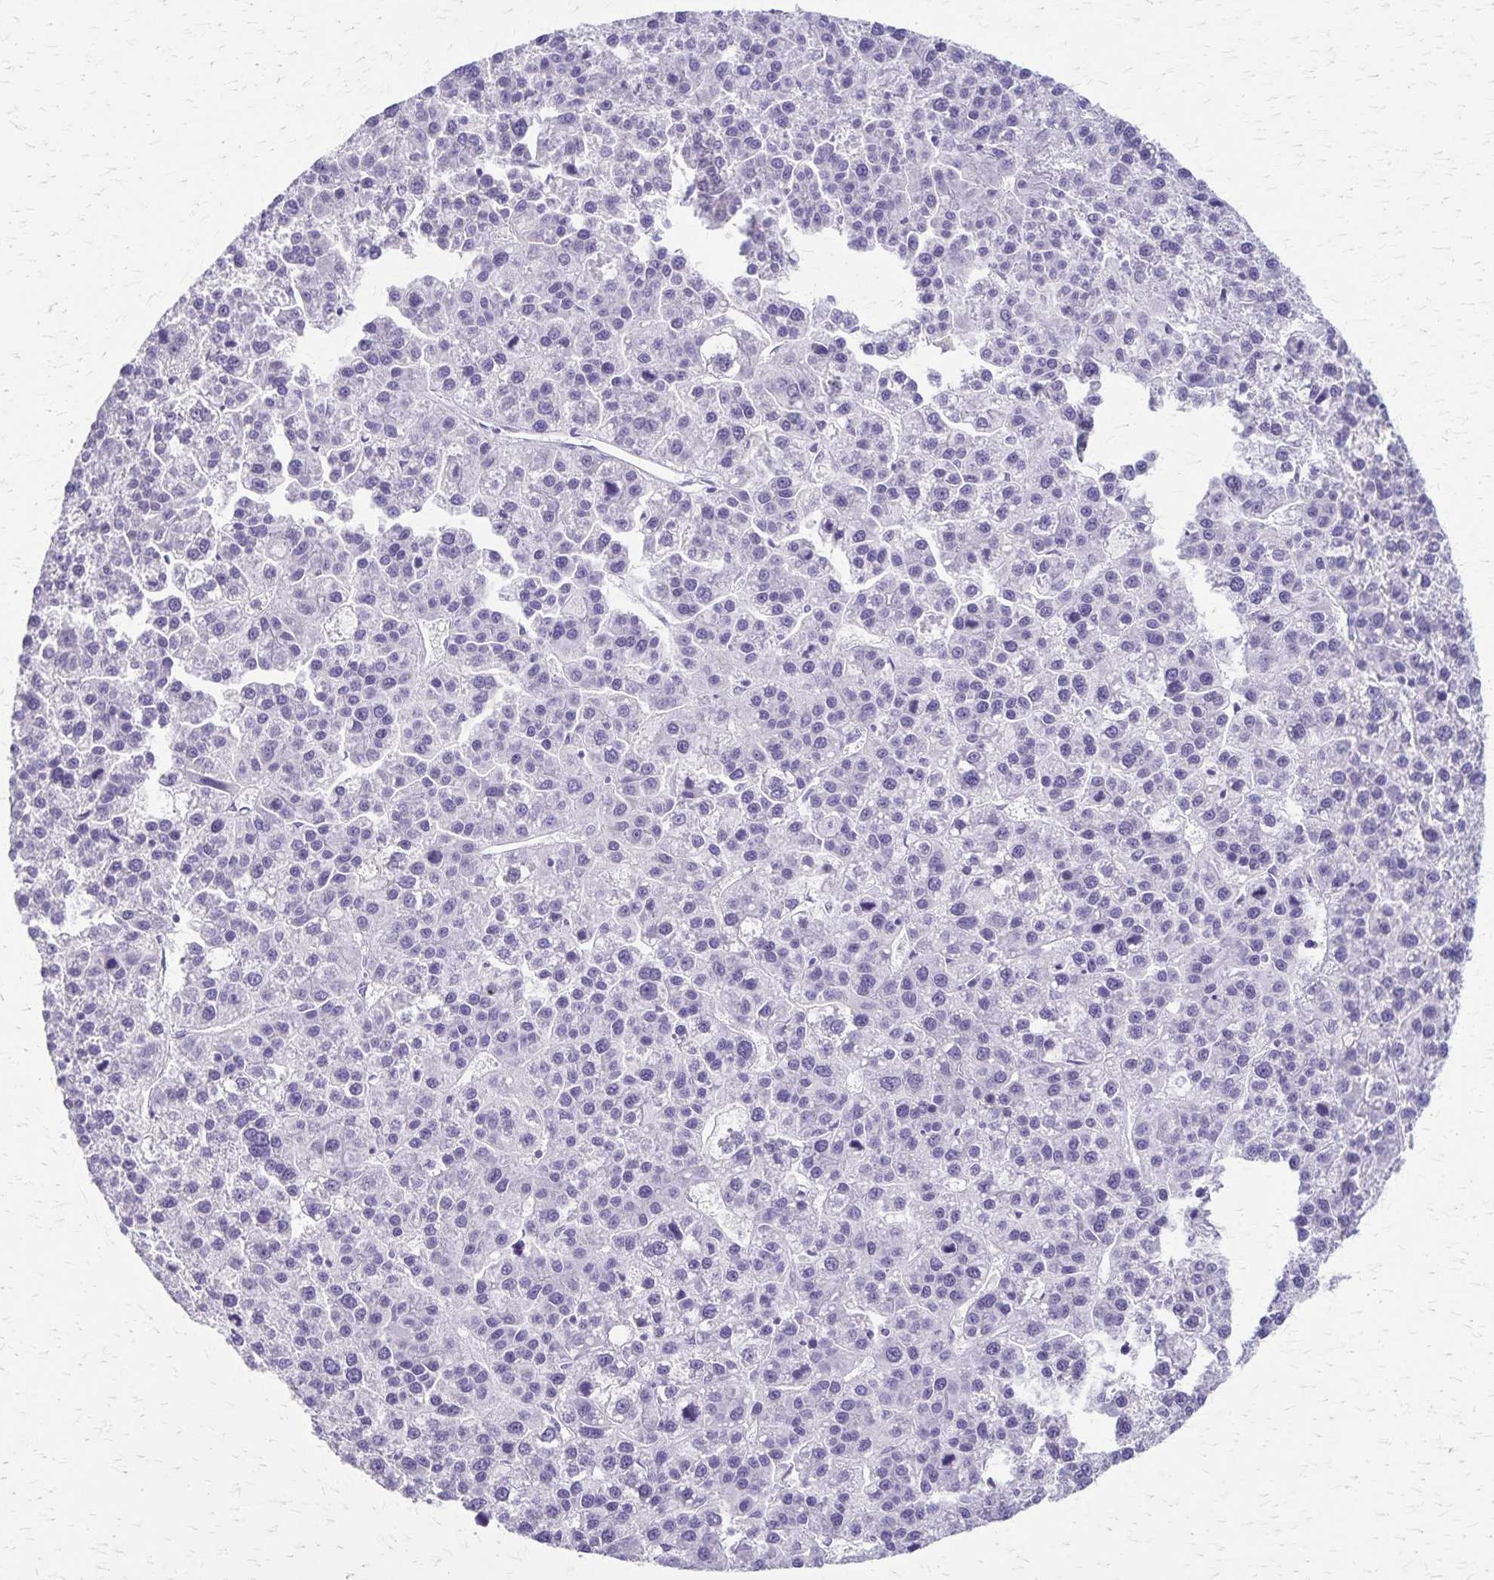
{"staining": {"intensity": "negative", "quantity": "none", "location": "none"}, "tissue": "liver cancer", "cell_type": "Tumor cells", "image_type": "cancer", "snomed": [{"axis": "morphology", "description": "Carcinoma, Hepatocellular, NOS"}, {"axis": "topography", "description": "Liver"}], "caption": "Tumor cells show no significant protein staining in liver cancer.", "gene": "RASL10B", "patient": {"sex": "female", "age": 58}}